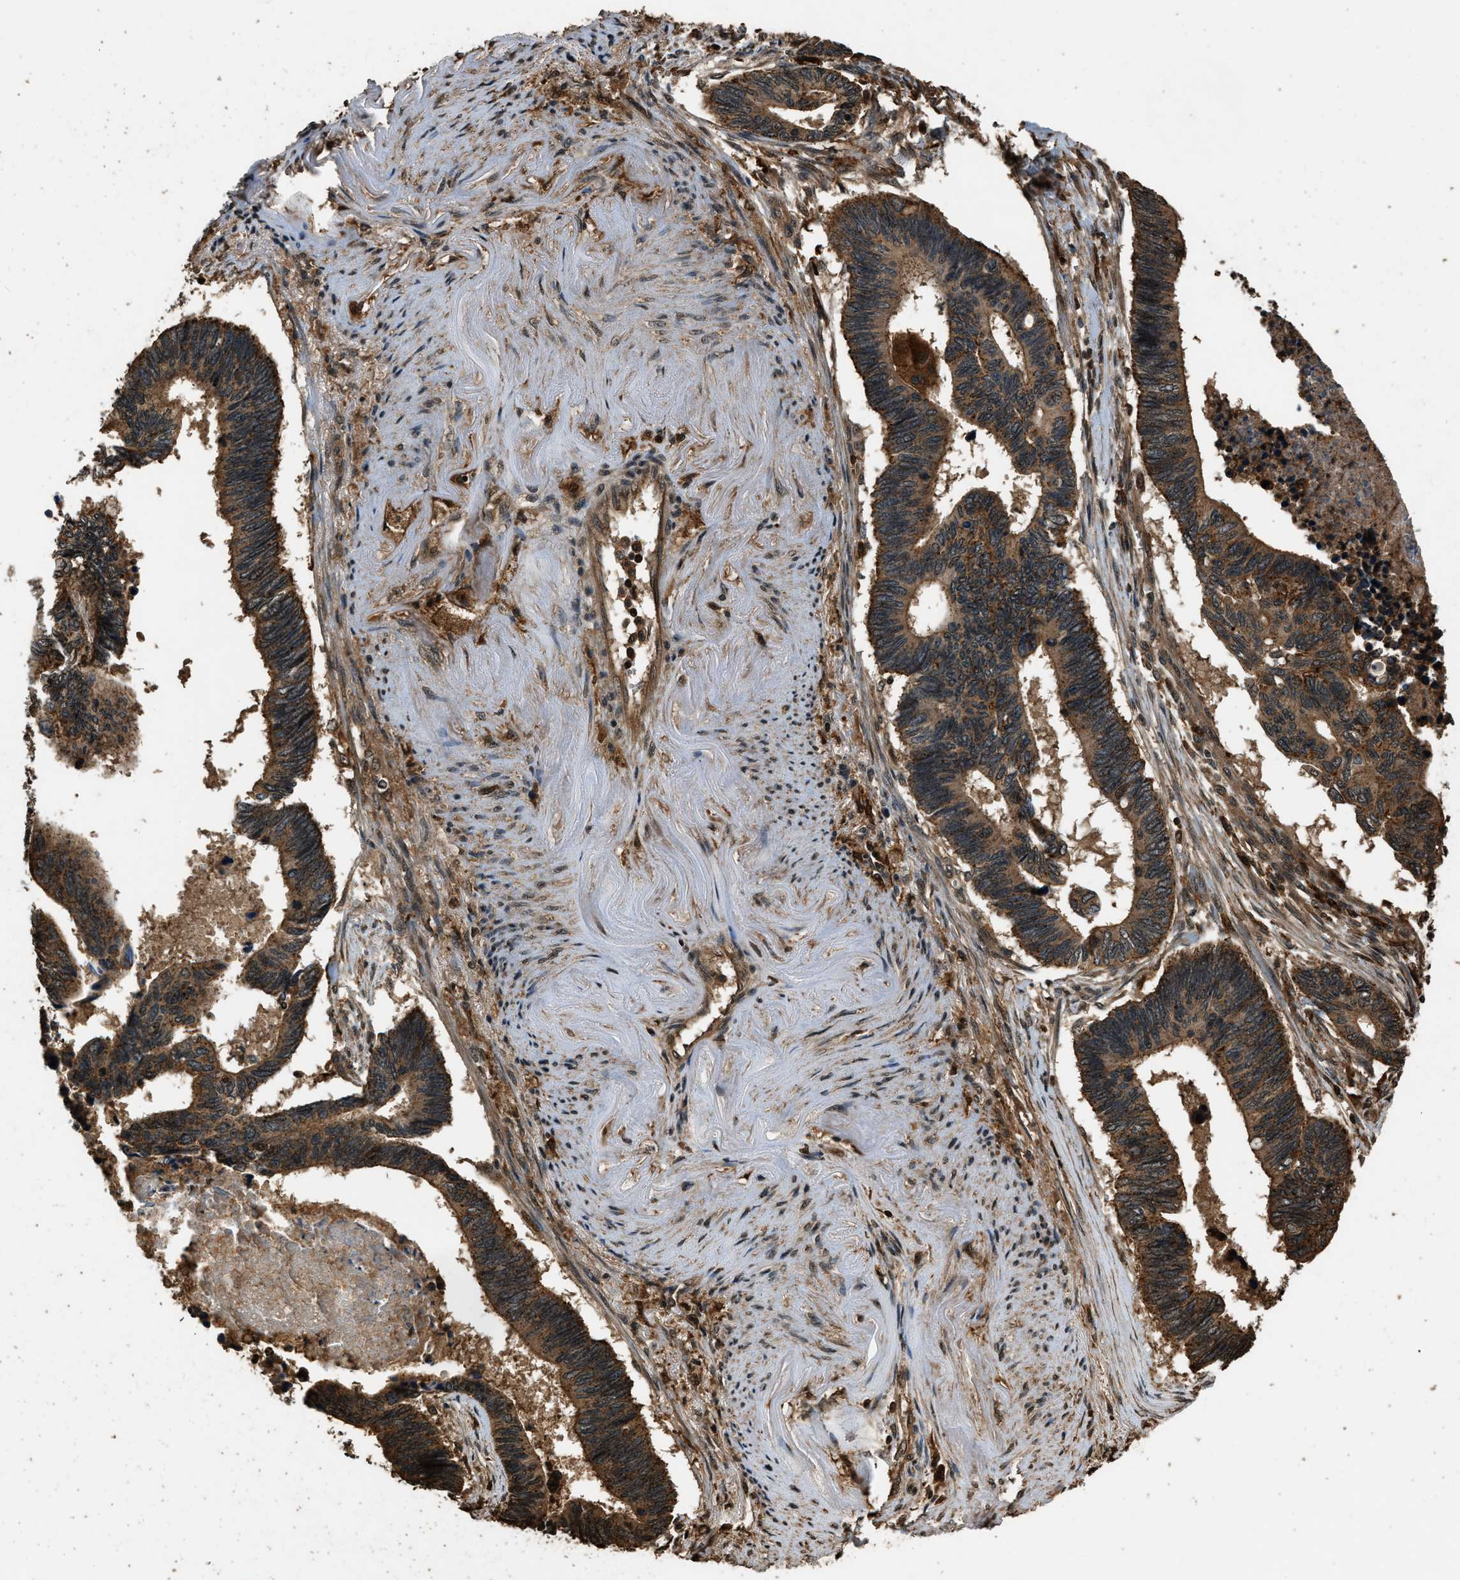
{"staining": {"intensity": "moderate", "quantity": ">75%", "location": "cytoplasmic/membranous"}, "tissue": "pancreatic cancer", "cell_type": "Tumor cells", "image_type": "cancer", "snomed": [{"axis": "morphology", "description": "Adenocarcinoma, NOS"}, {"axis": "topography", "description": "Pancreas"}], "caption": "The immunohistochemical stain highlights moderate cytoplasmic/membranous expression in tumor cells of pancreatic cancer (adenocarcinoma) tissue.", "gene": "RAP2A", "patient": {"sex": "female", "age": 70}}